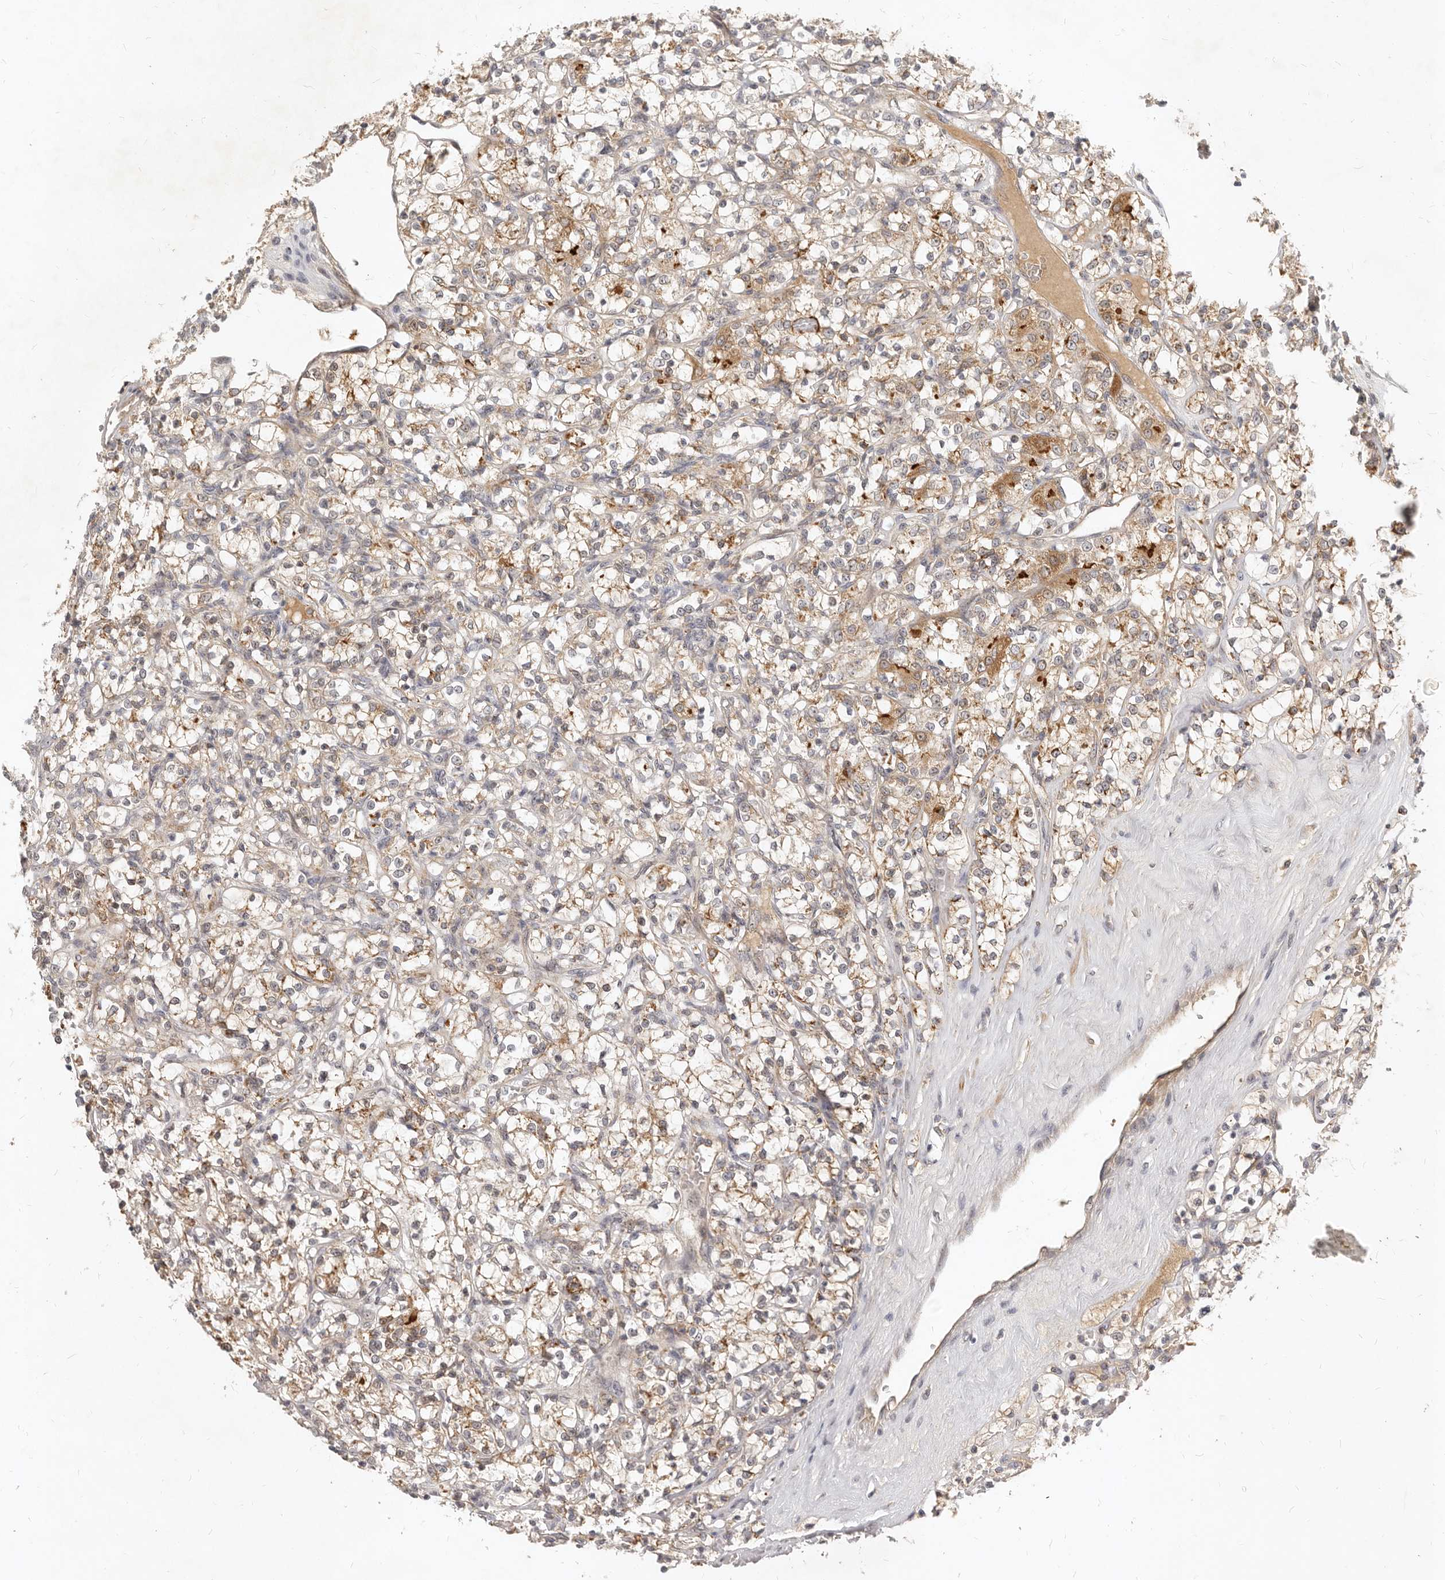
{"staining": {"intensity": "moderate", "quantity": "25%-75%", "location": "cytoplasmic/membranous"}, "tissue": "renal cancer", "cell_type": "Tumor cells", "image_type": "cancer", "snomed": [{"axis": "morphology", "description": "Adenocarcinoma, NOS"}, {"axis": "topography", "description": "Kidney"}], "caption": "Renal cancer stained with DAB (3,3'-diaminobenzidine) IHC shows medium levels of moderate cytoplasmic/membranous positivity in about 25%-75% of tumor cells.", "gene": "MICALL2", "patient": {"sex": "female", "age": 69}}